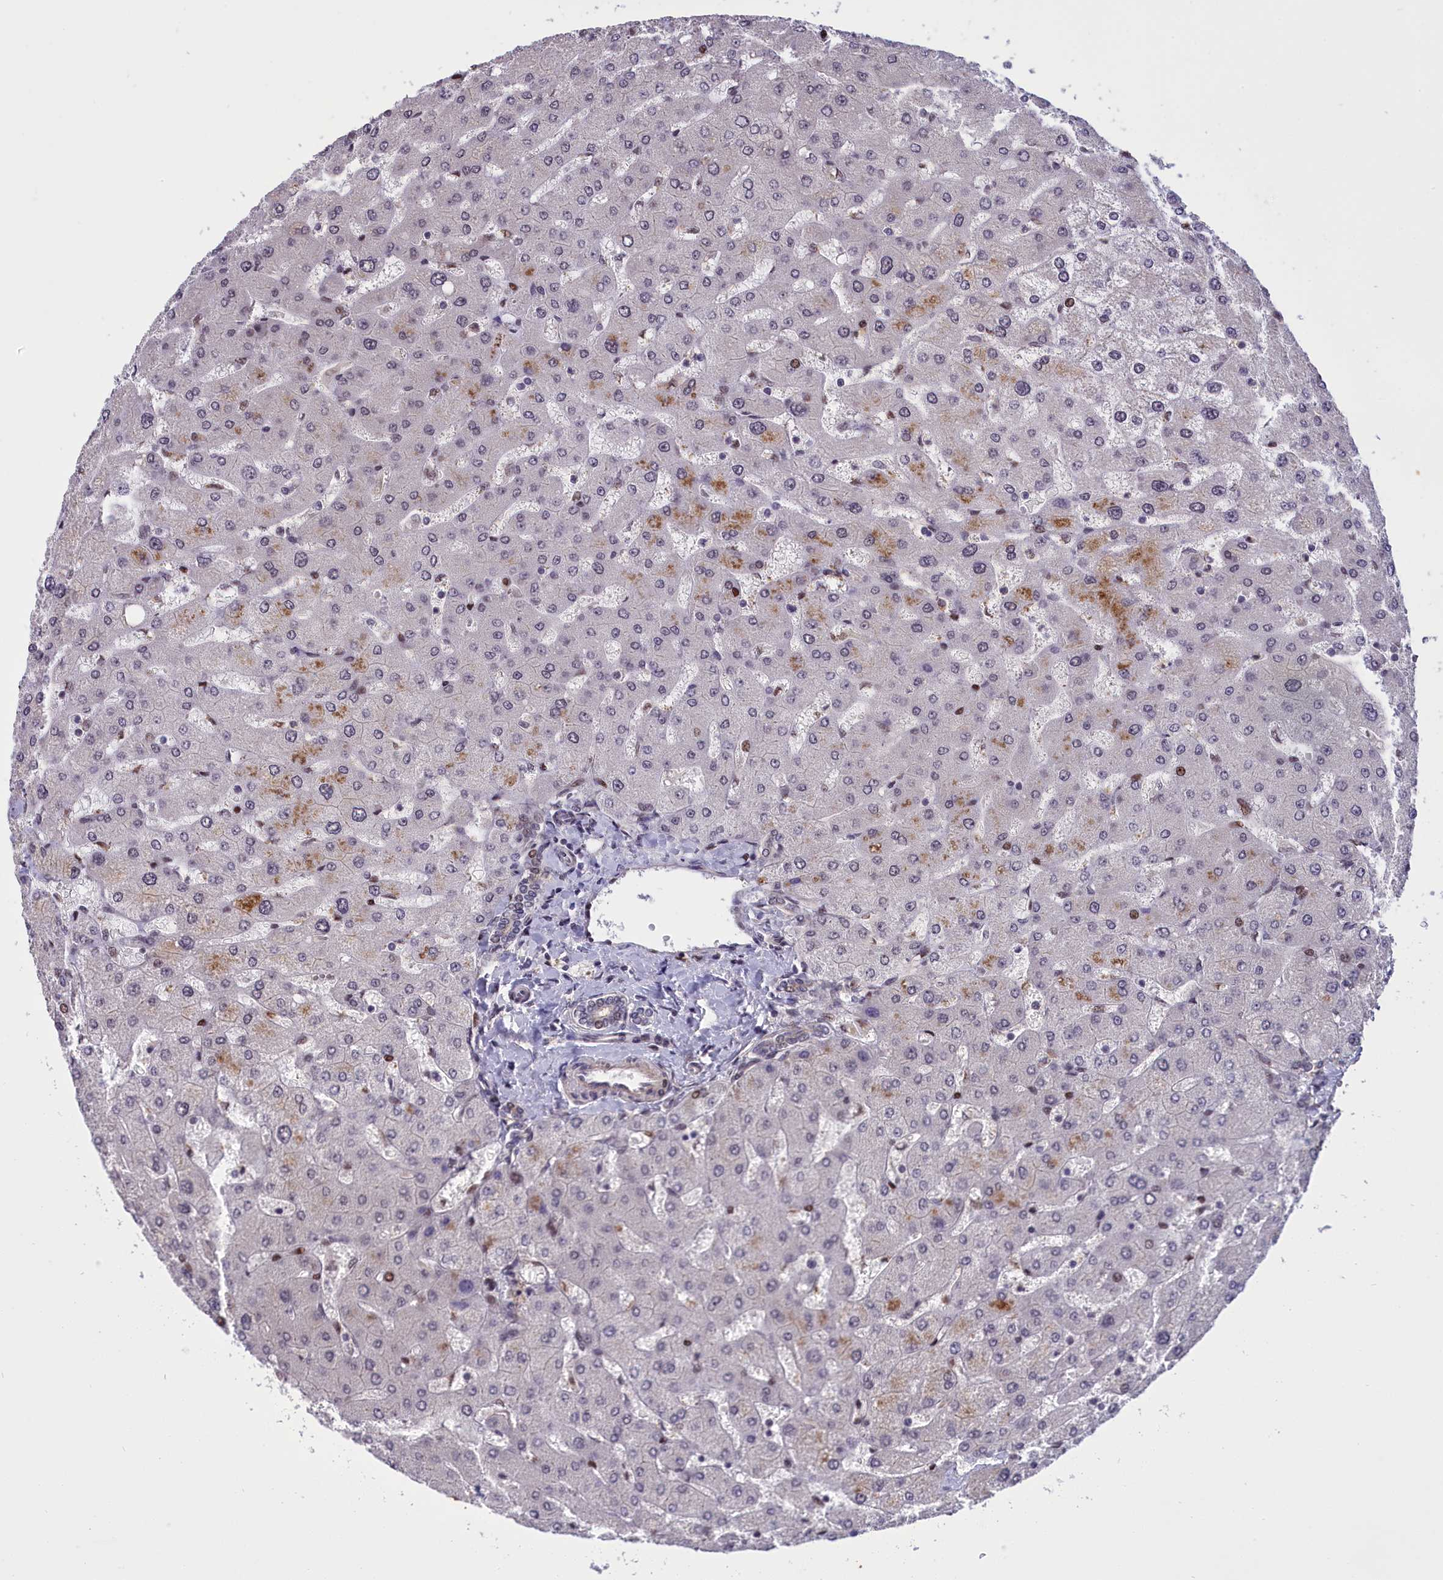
{"staining": {"intensity": "weak", "quantity": "<25%", "location": "nuclear"}, "tissue": "liver", "cell_type": "Cholangiocytes", "image_type": "normal", "snomed": [{"axis": "morphology", "description": "Normal tissue, NOS"}, {"axis": "topography", "description": "Liver"}], "caption": "High power microscopy histopathology image of an immunohistochemistry (IHC) histopathology image of normal liver, revealing no significant positivity in cholangiocytes.", "gene": "RELB", "patient": {"sex": "male", "age": 55}}